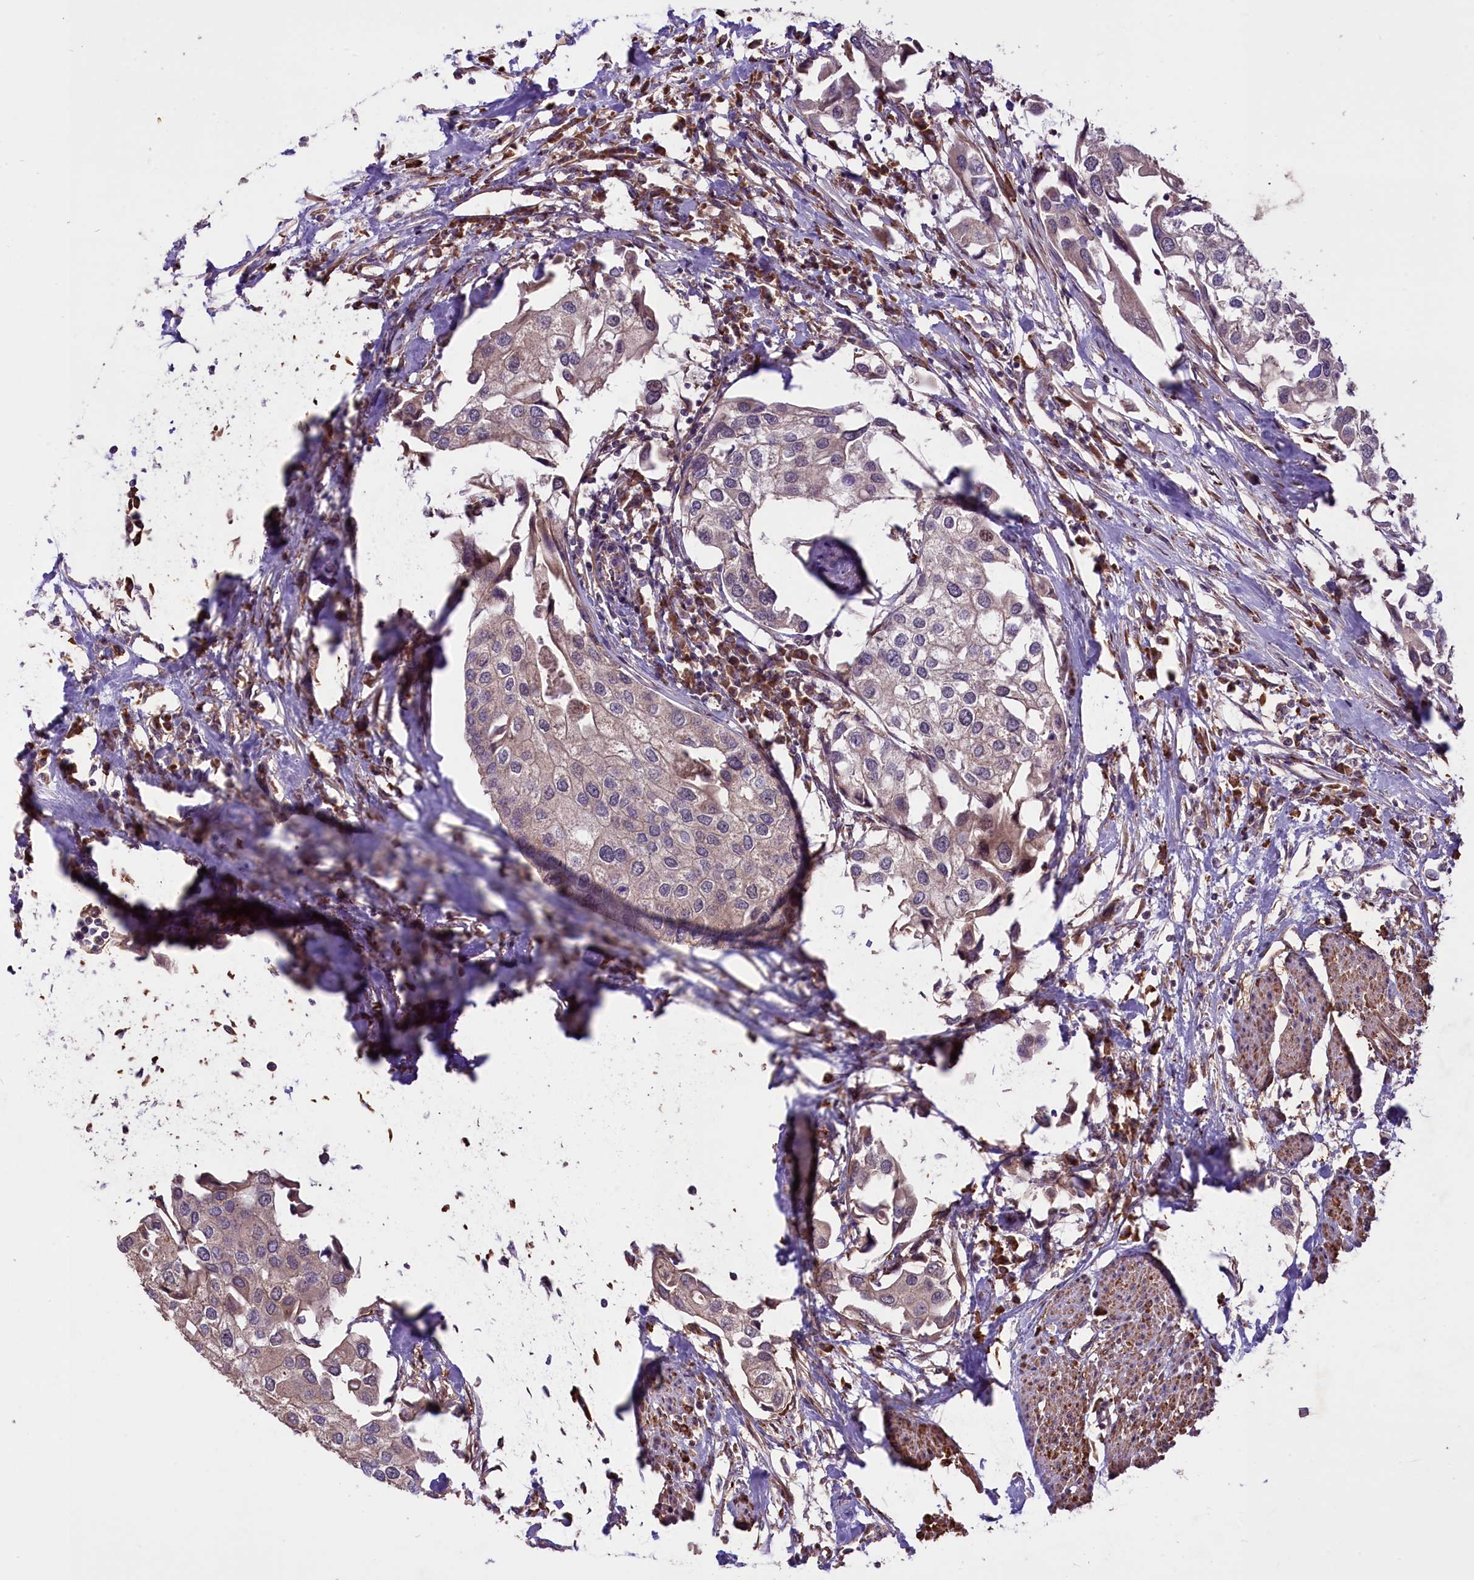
{"staining": {"intensity": "weak", "quantity": "25%-75%", "location": "cytoplasmic/membranous"}, "tissue": "urothelial cancer", "cell_type": "Tumor cells", "image_type": "cancer", "snomed": [{"axis": "morphology", "description": "Urothelial carcinoma, High grade"}, {"axis": "topography", "description": "Urinary bladder"}], "caption": "Weak cytoplasmic/membranous expression for a protein is identified in about 25%-75% of tumor cells of urothelial carcinoma (high-grade) using immunohistochemistry (IHC).", "gene": "HDAC5", "patient": {"sex": "male", "age": 64}}